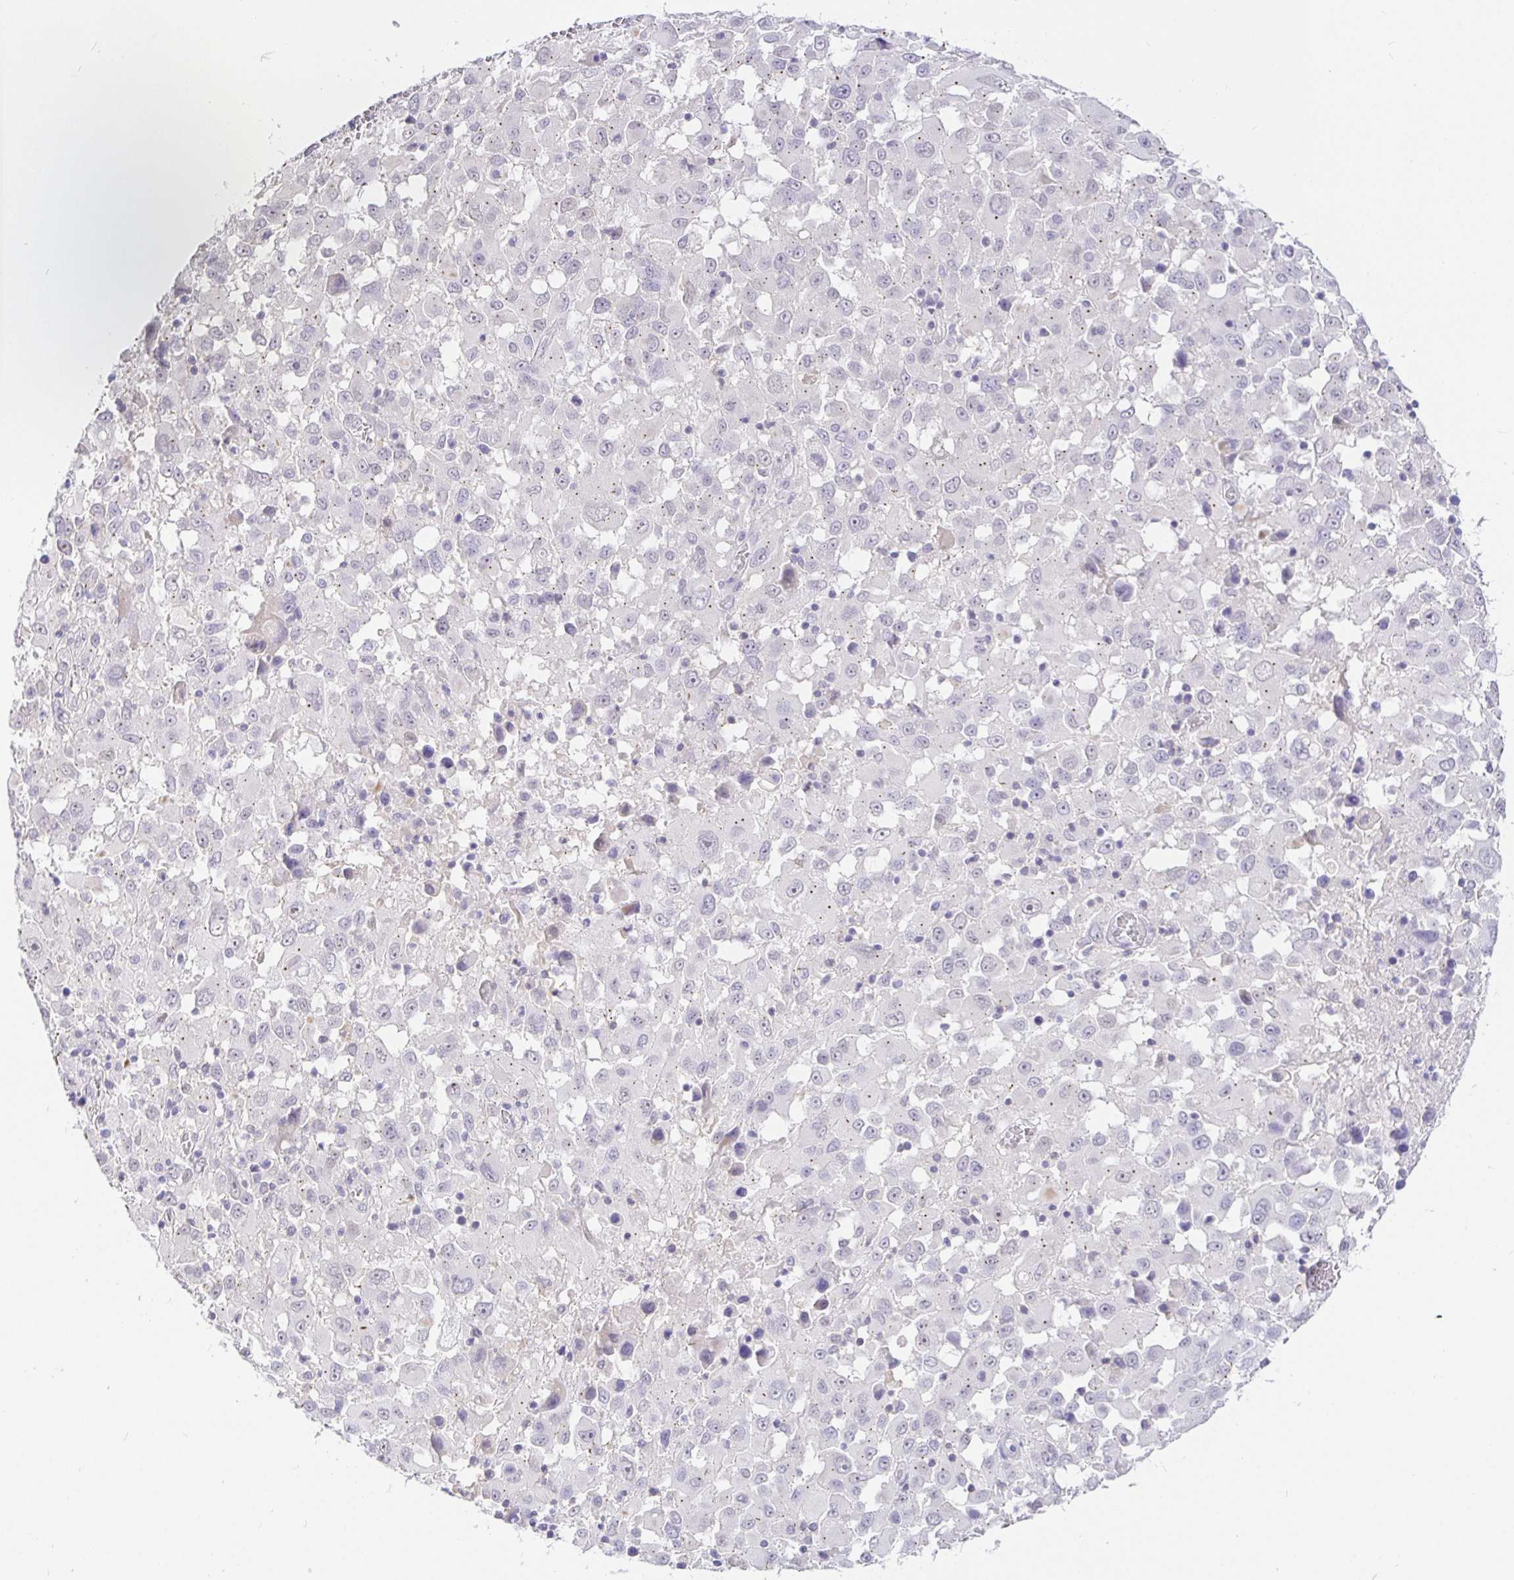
{"staining": {"intensity": "negative", "quantity": "none", "location": "none"}, "tissue": "melanoma", "cell_type": "Tumor cells", "image_type": "cancer", "snomed": [{"axis": "morphology", "description": "Malignant melanoma, Metastatic site"}, {"axis": "topography", "description": "Soft tissue"}], "caption": "Protein analysis of malignant melanoma (metastatic site) displays no significant positivity in tumor cells.", "gene": "EZHIP", "patient": {"sex": "male", "age": 50}}